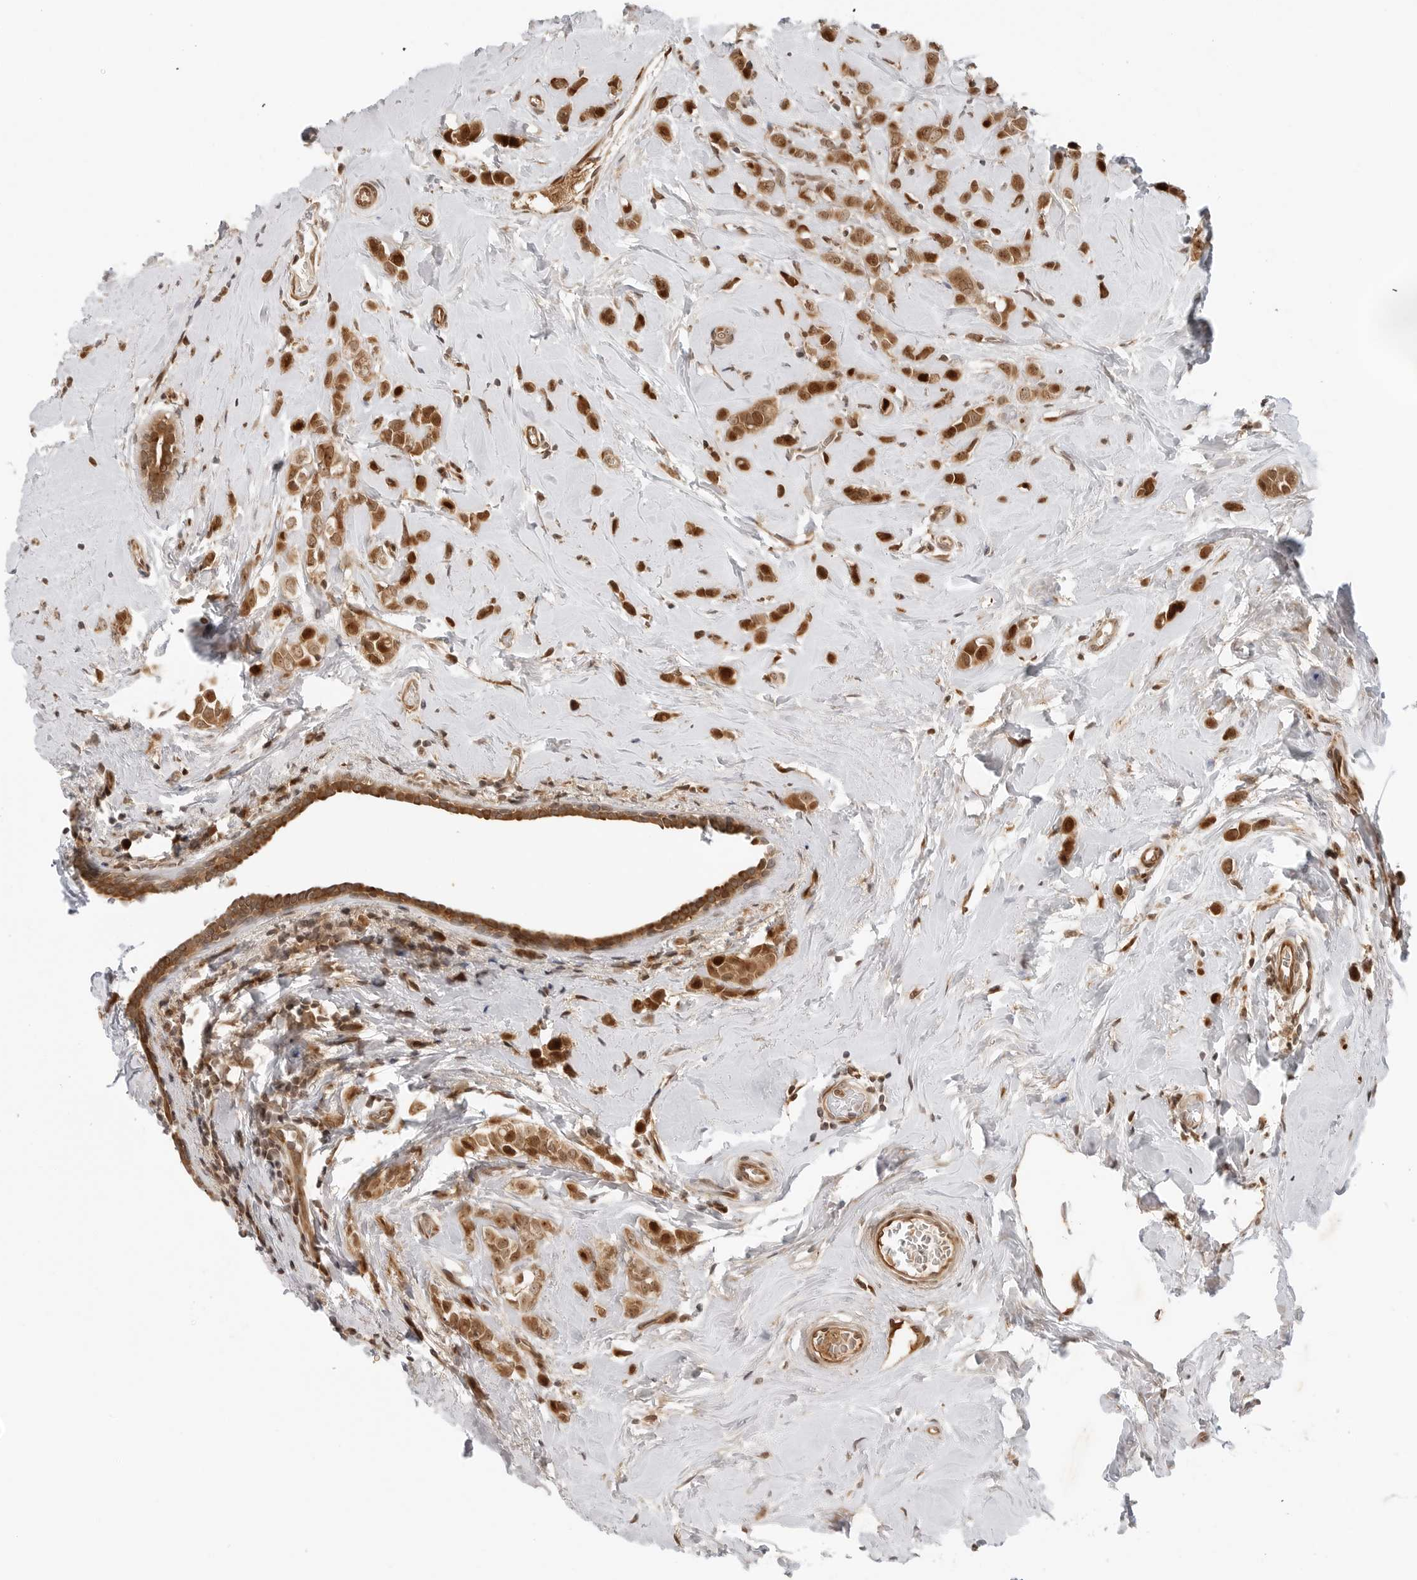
{"staining": {"intensity": "strong", "quantity": ">75%", "location": "cytoplasmic/membranous,nuclear"}, "tissue": "breast cancer", "cell_type": "Tumor cells", "image_type": "cancer", "snomed": [{"axis": "morphology", "description": "Lobular carcinoma"}, {"axis": "topography", "description": "Breast"}], "caption": "Immunohistochemistry (DAB (3,3'-diaminobenzidine)) staining of breast cancer shows strong cytoplasmic/membranous and nuclear protein staining in approximately >75% of tumor cells.", "gene": "TIPRL", "patient": {"sex": "female", "age": 47}}